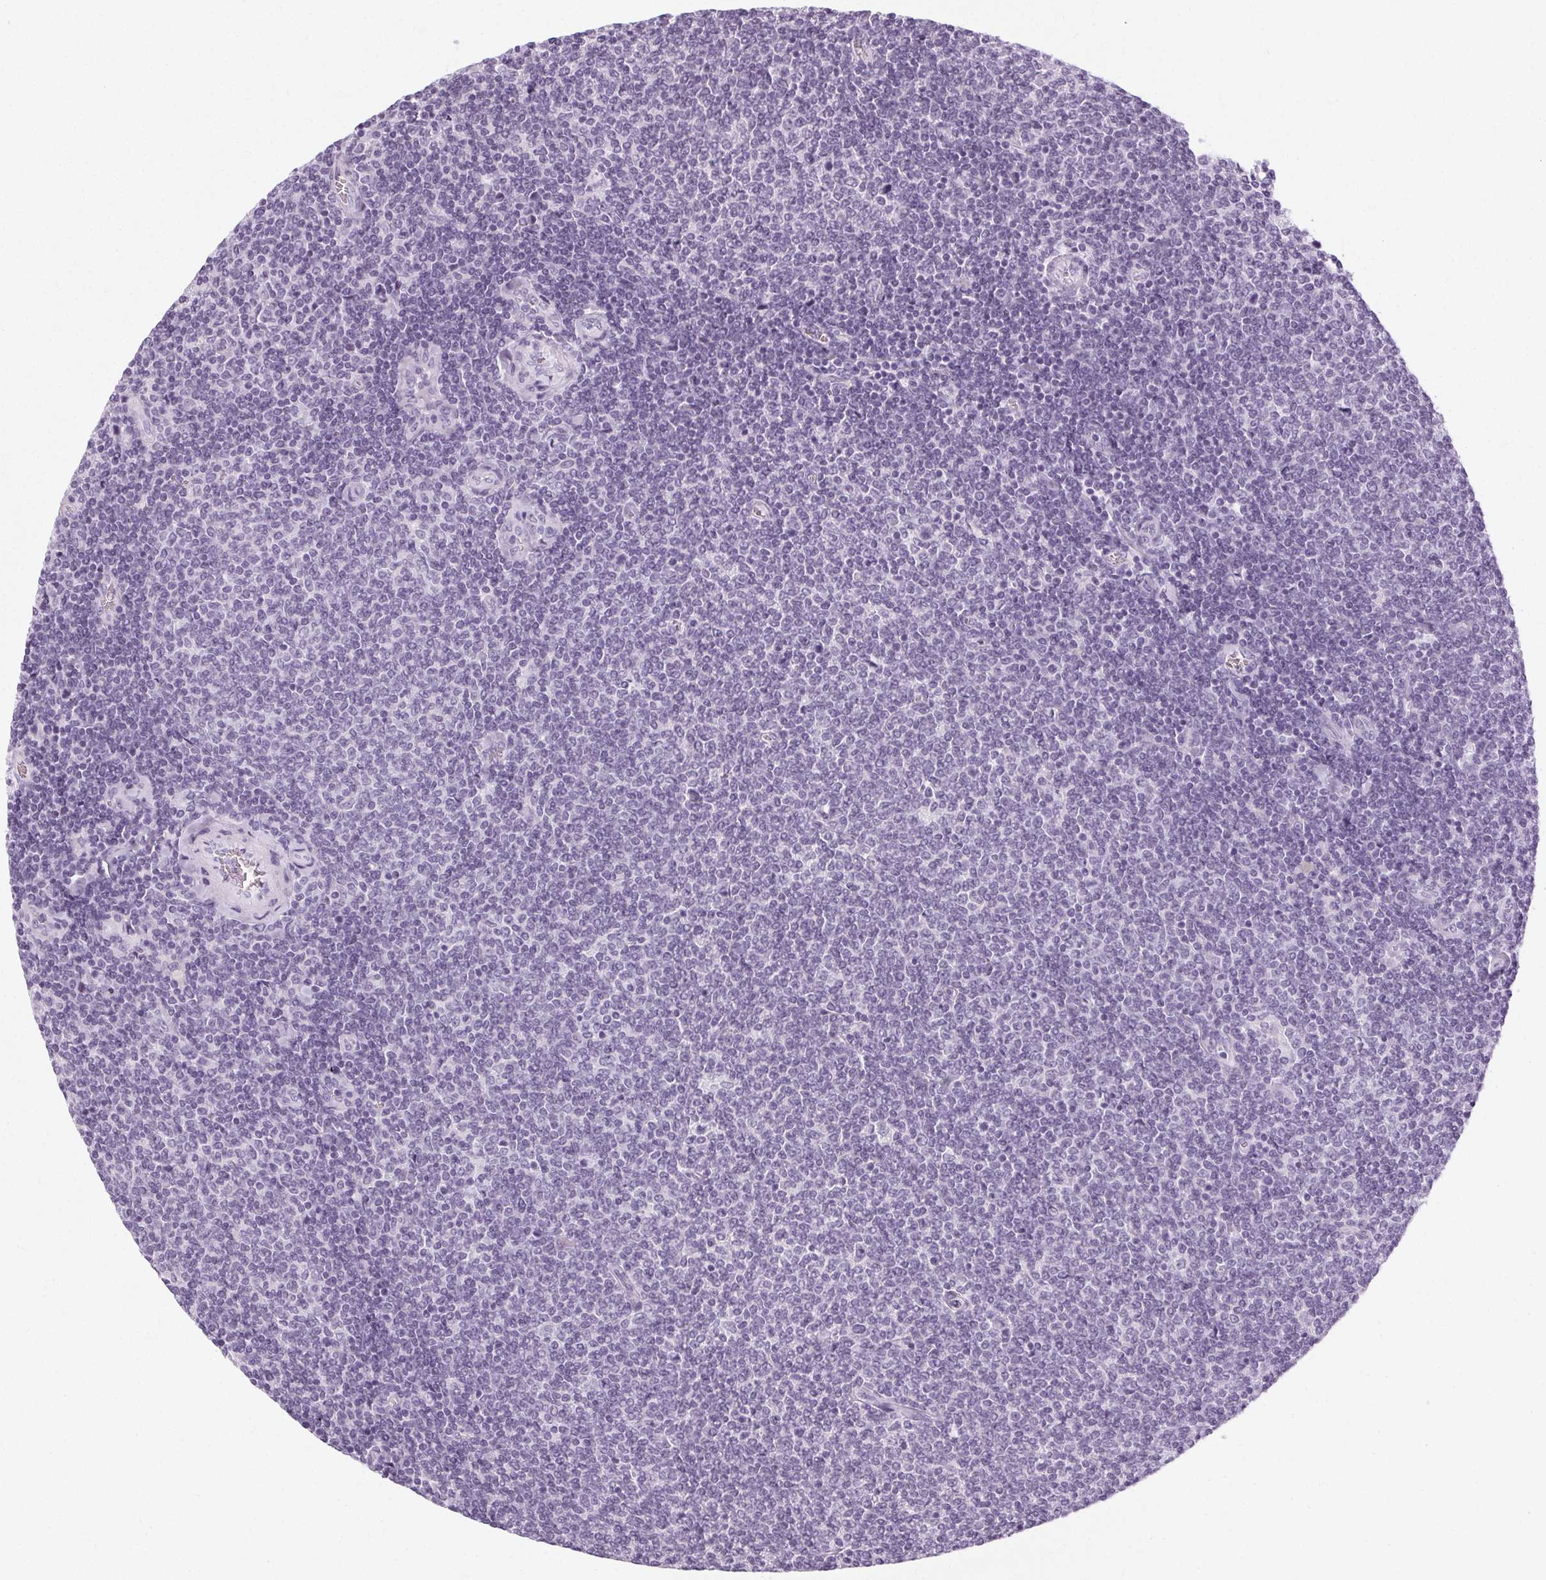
{"staining": {"intensity": "negative", "quantity": "none", "location": "none"}, "tissue": "lymphoma", "cell_type": "Tumor cells", "image_type": "cancer", "snomed": [{"axis": "morphology", "description": "Malignant lymphoma, non-Hodgkin's type, Low grade"}, {"axis": "topography", "description": "Lymph node"}], "caption": "The immunohistochemistry (IHC) micrograph has no significant staining in tumor cells of lymphoma tissue.", "gene": "POMC", "patient": {"sex": "male", "age": 52}}